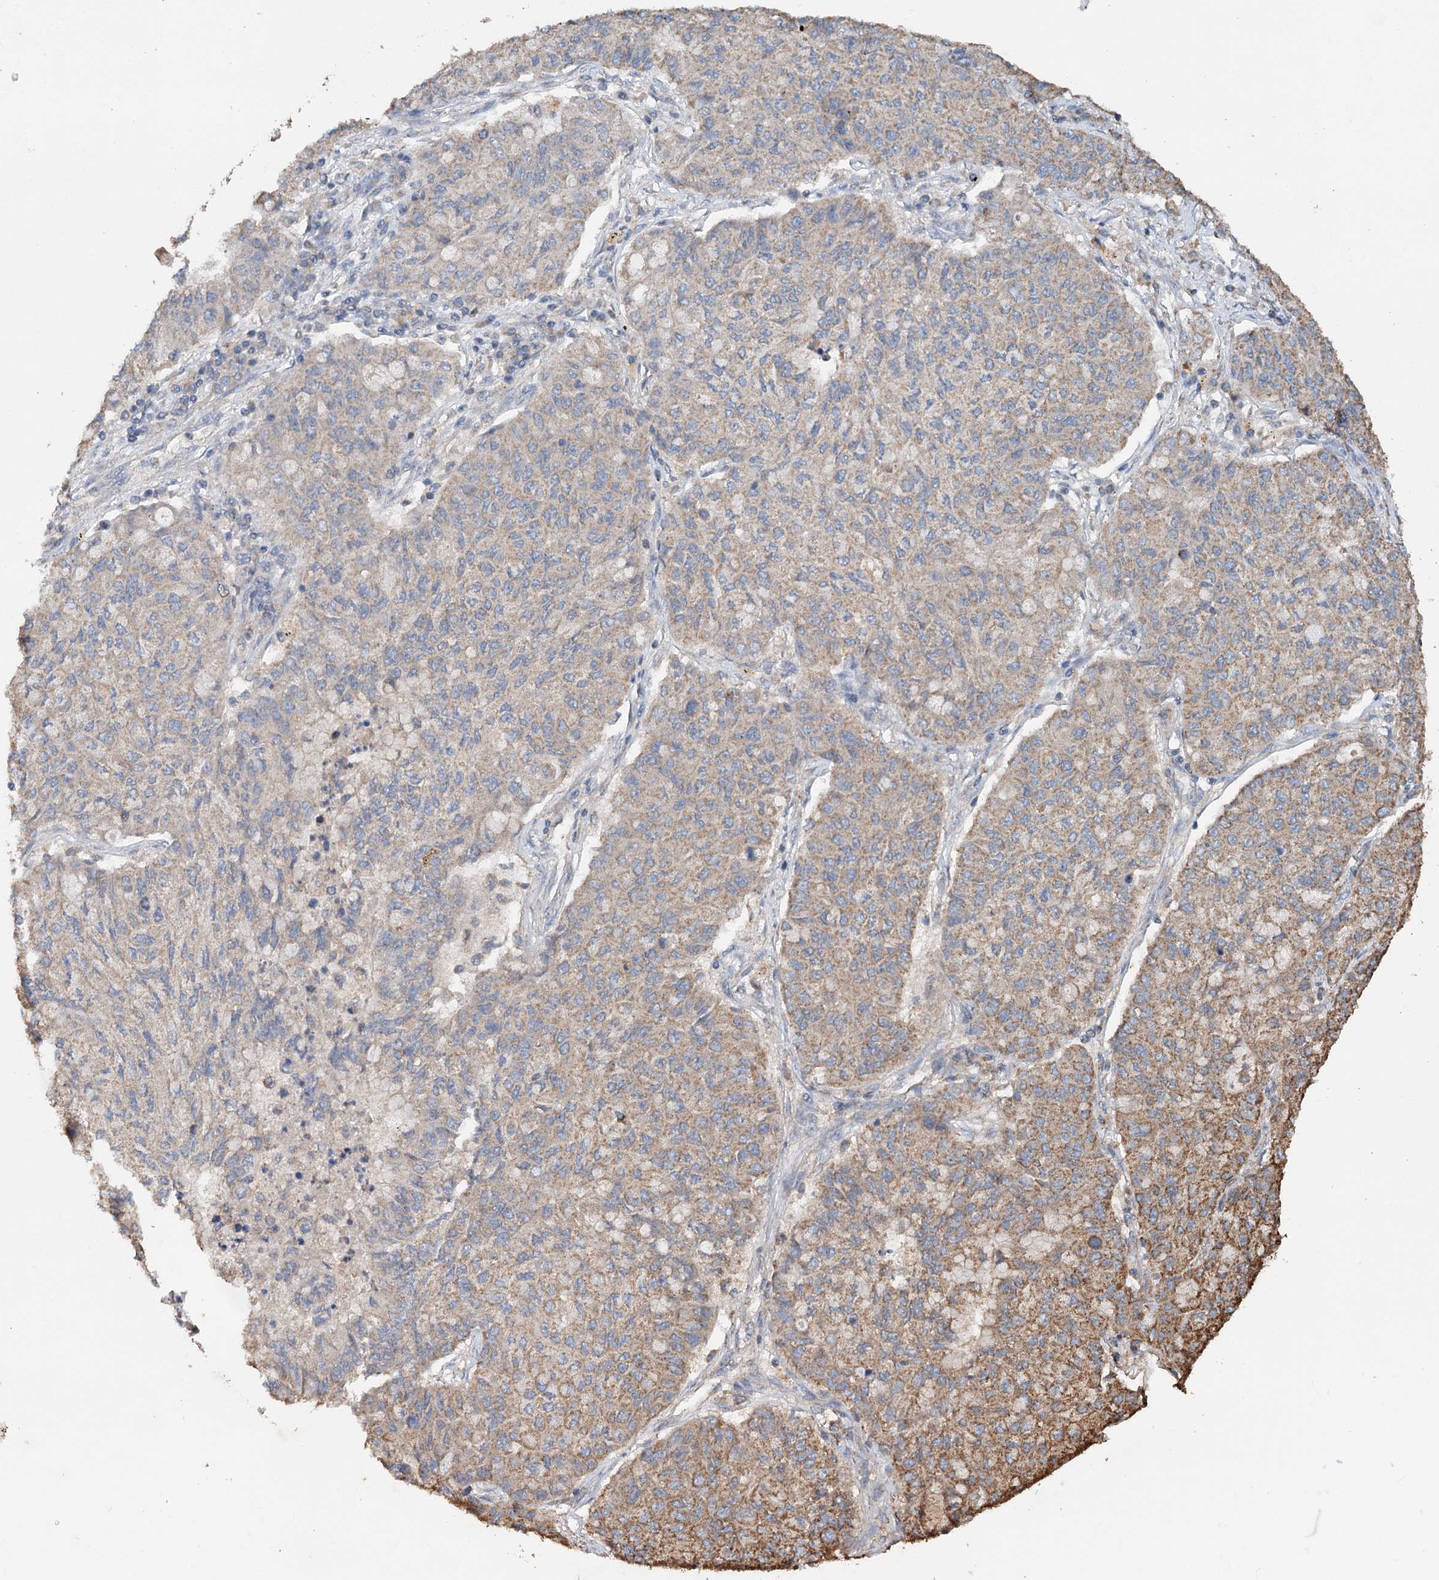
{"staining": {"intensity": "moderate", "quantity": "25%-75%", "location": "cytoplasmic/membranous"}, "tissue": "lung cancer", "cell_type": "Tumor cells", "image_type": "cancer", "snomed": [{"axis": "morphology", "description": "Squamous cell carcinoma, NOS"}, {"axis": "topography", "description": "Lung"}], "caption": "Lung cancer (squamous cell carcinoma) tissue reveals moderate cytoplasmic/membranous staining in about 25%-75% of tumor cells, visualized by immunohistochemistry.", "gene": "PIK3CB", "patient": {"sex": "male", "age": 74}}